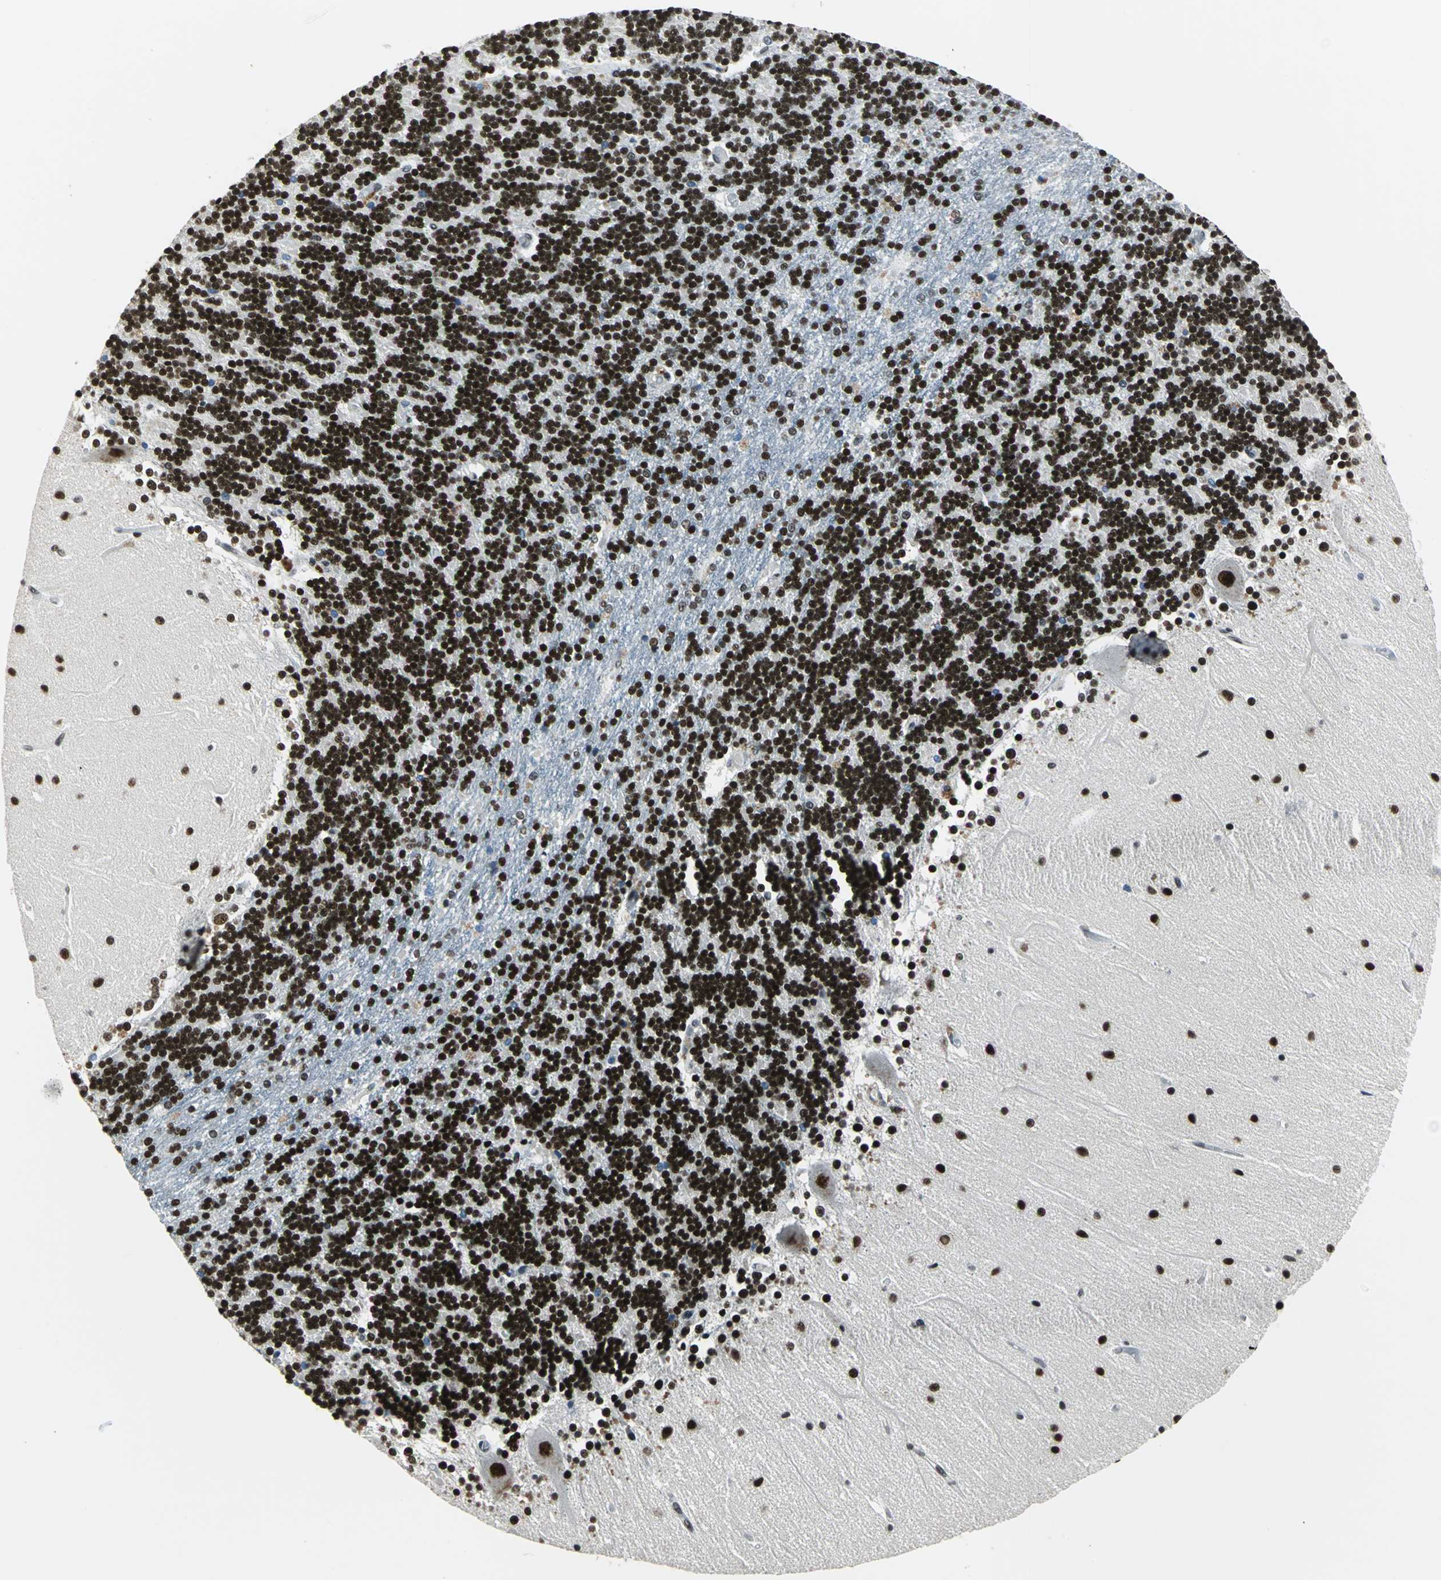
{"staining": {"intensity": "strong", "quantity": ">75%", "location": "nuclear"}, "tissue": "cerebellum", "cell_type": "Cells in granular layer", "image_type": "normal", "snomed": [{"axis": "morphology", "description": "Normal tissue, NOS"}, {"axis": "topography", "description": "Cerebellum"}], "caption": "Immunohistochemistry (DAB (3,3'-diaminobenzidine)) staining of benign human cerebellum demonstrates strong nuclear protein positivity in approximately >75% of cells in granular layer. Nuclei are stained in blue.", "gene": "BCLAF1", "patient": {"sex": "female", "age": 54}}